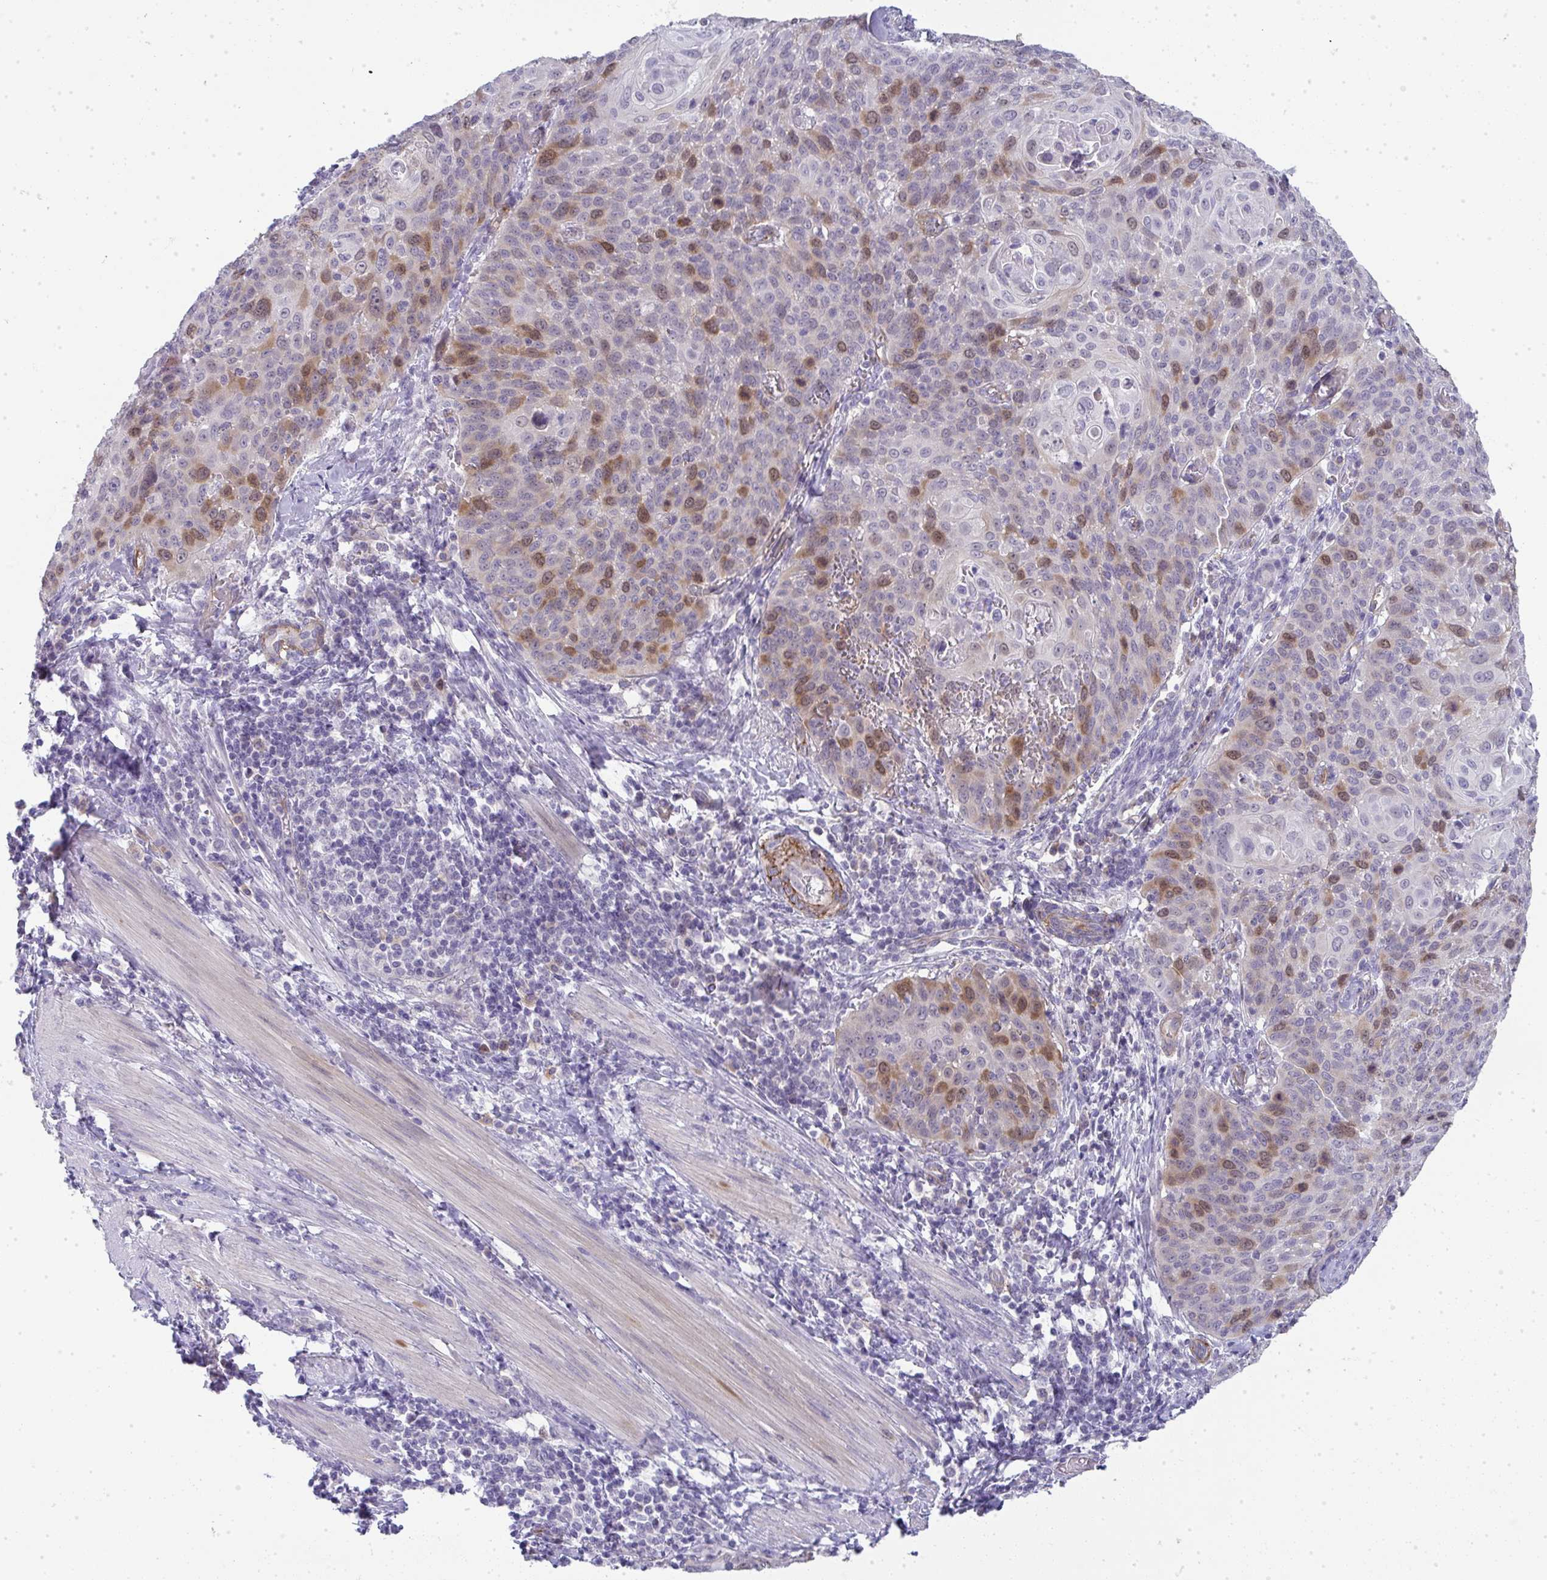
{"staining": {"intensity": "moderate", "quantity": "<25%", "location": "cytoplasmic/membranous,nuclear"}, "tissue": "cervical cancer", "cell_type": "Tumor cells", "image_type": "cancer", "snomed": [{"axis": "morphology", "description": "Squamous cell carcinoma, NOS"}, {"axis": "topography", "description": "Cervix"}], "caption": "A micrograph of cervical cancer (squamous cell carcinoma) stained for a protein exhibits moderate cytoplasmic/membranous and nuclear brown staining in tumor cells.", "gene": "UBE2S", "patient": {"sex": "female", "age": 65}}